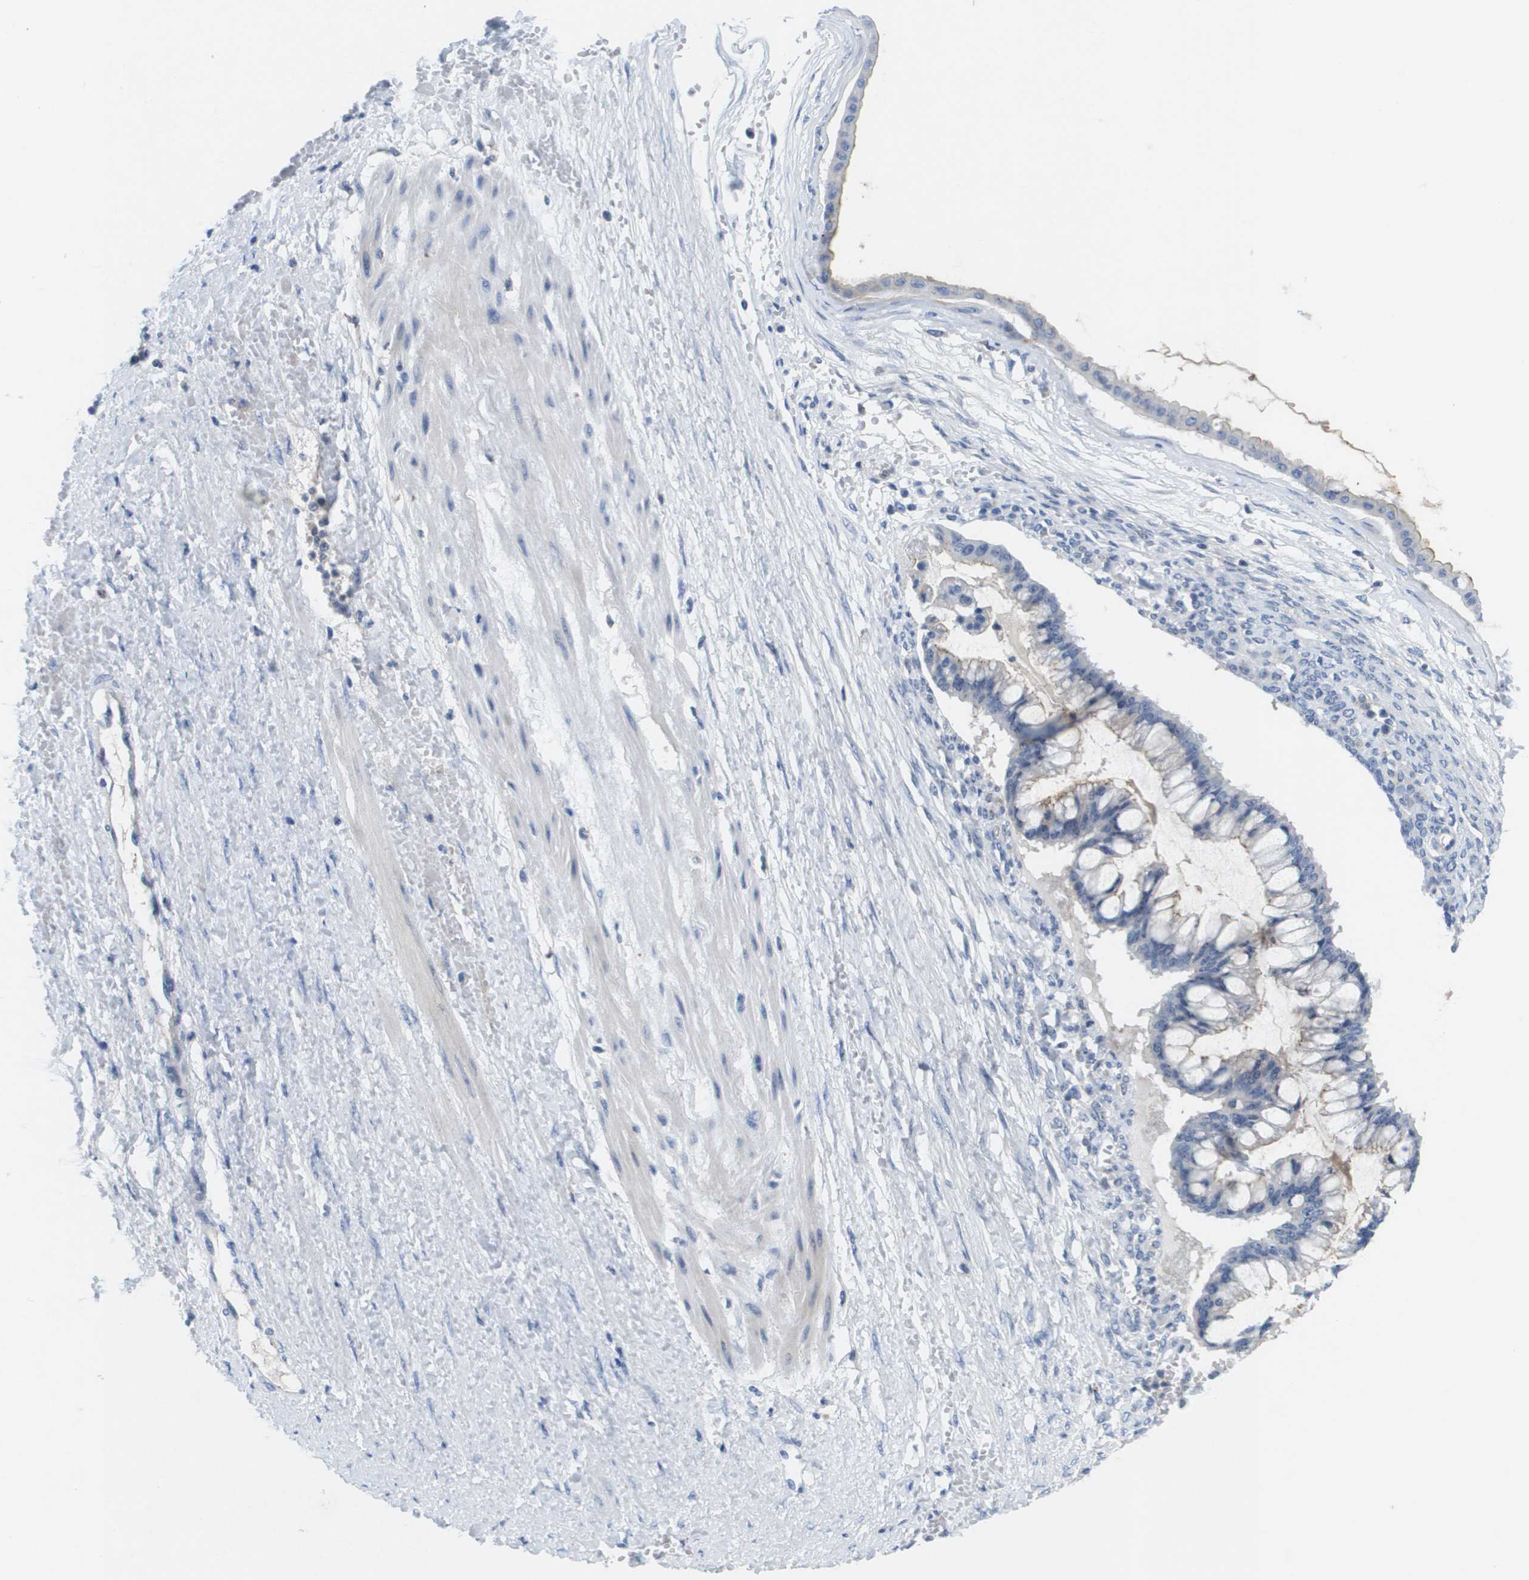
{"staining": {"intensity": "negative", "quantity": "none", "location": "none"}, "tissue": "ovarian cancer", "cell_type": "Tumor cells", "image_type": "cancer", "snomed": [{"axis": "morphology", "description": "Cystadenocarcinoma, mucinous, NOS"}, {"axis": "topography", "description": "Ovary"}], "caption": "Tumor cells show no significant expression in ovarian cancer (mucinous cystadenocarcinoma).", "gene": "LIPG", "patient": {"sex": "female", "age": 73}}